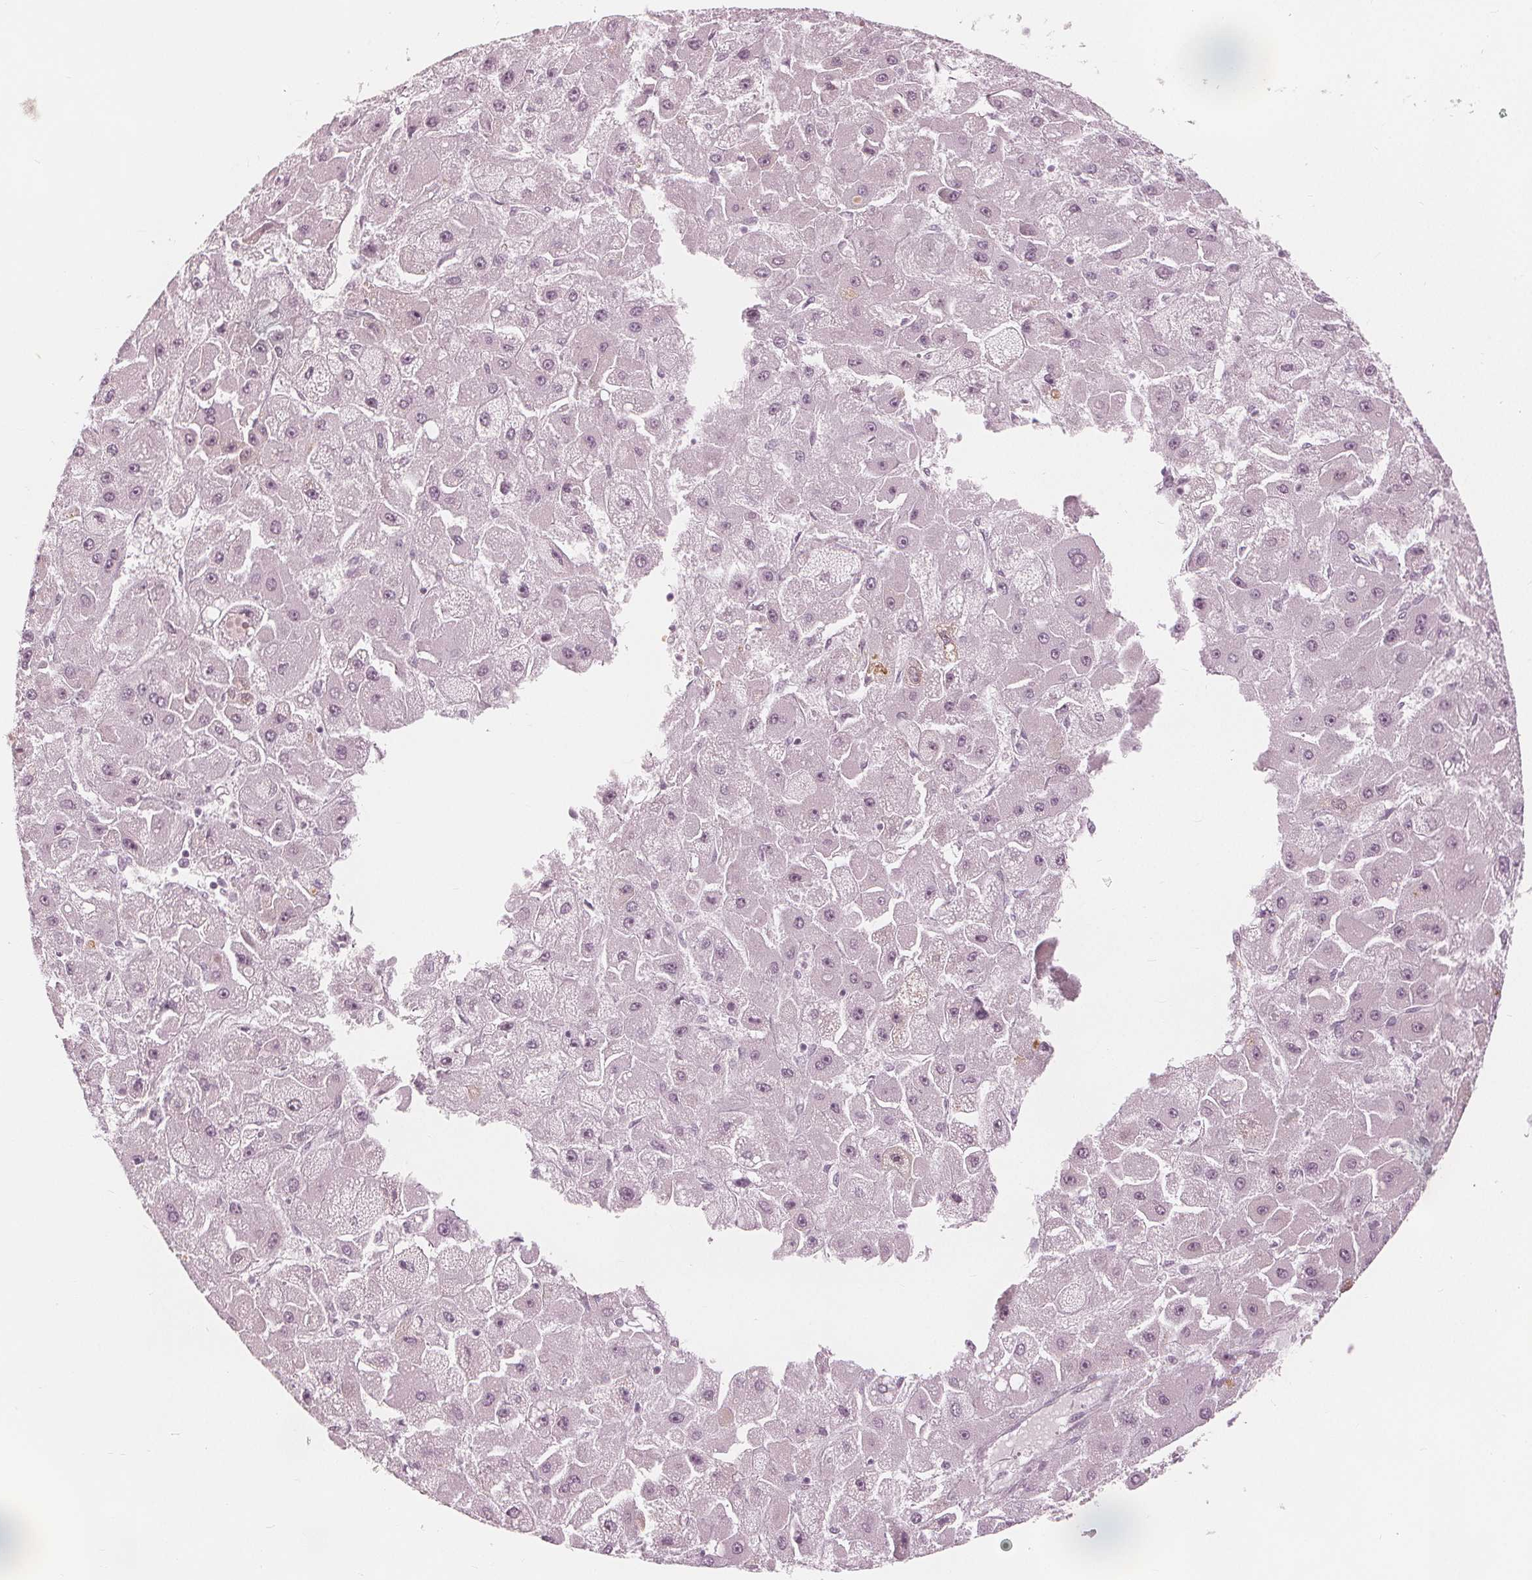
{"staining": {"intensity": "negative", "quantity": "none", "location": "none"}, "tissue": "liver cancer", "cell_type": "Tumor cells", "image_type": "cancer", "snomed": [{"axis": "morphology", "description": "Carcinoma, Hepatocellular, NOS"}, {"axis": "topography", "description": "Liver"}], "caption": "Liver cancer was stained to show a protein in brown. There is no significant positivity in tumor cells. (DAB (3,3'-diaminobenzidine) IHC with hematoxylin counter stain).", "gene": "PAEP", "patient": {"sex": "female", "age": 25}}